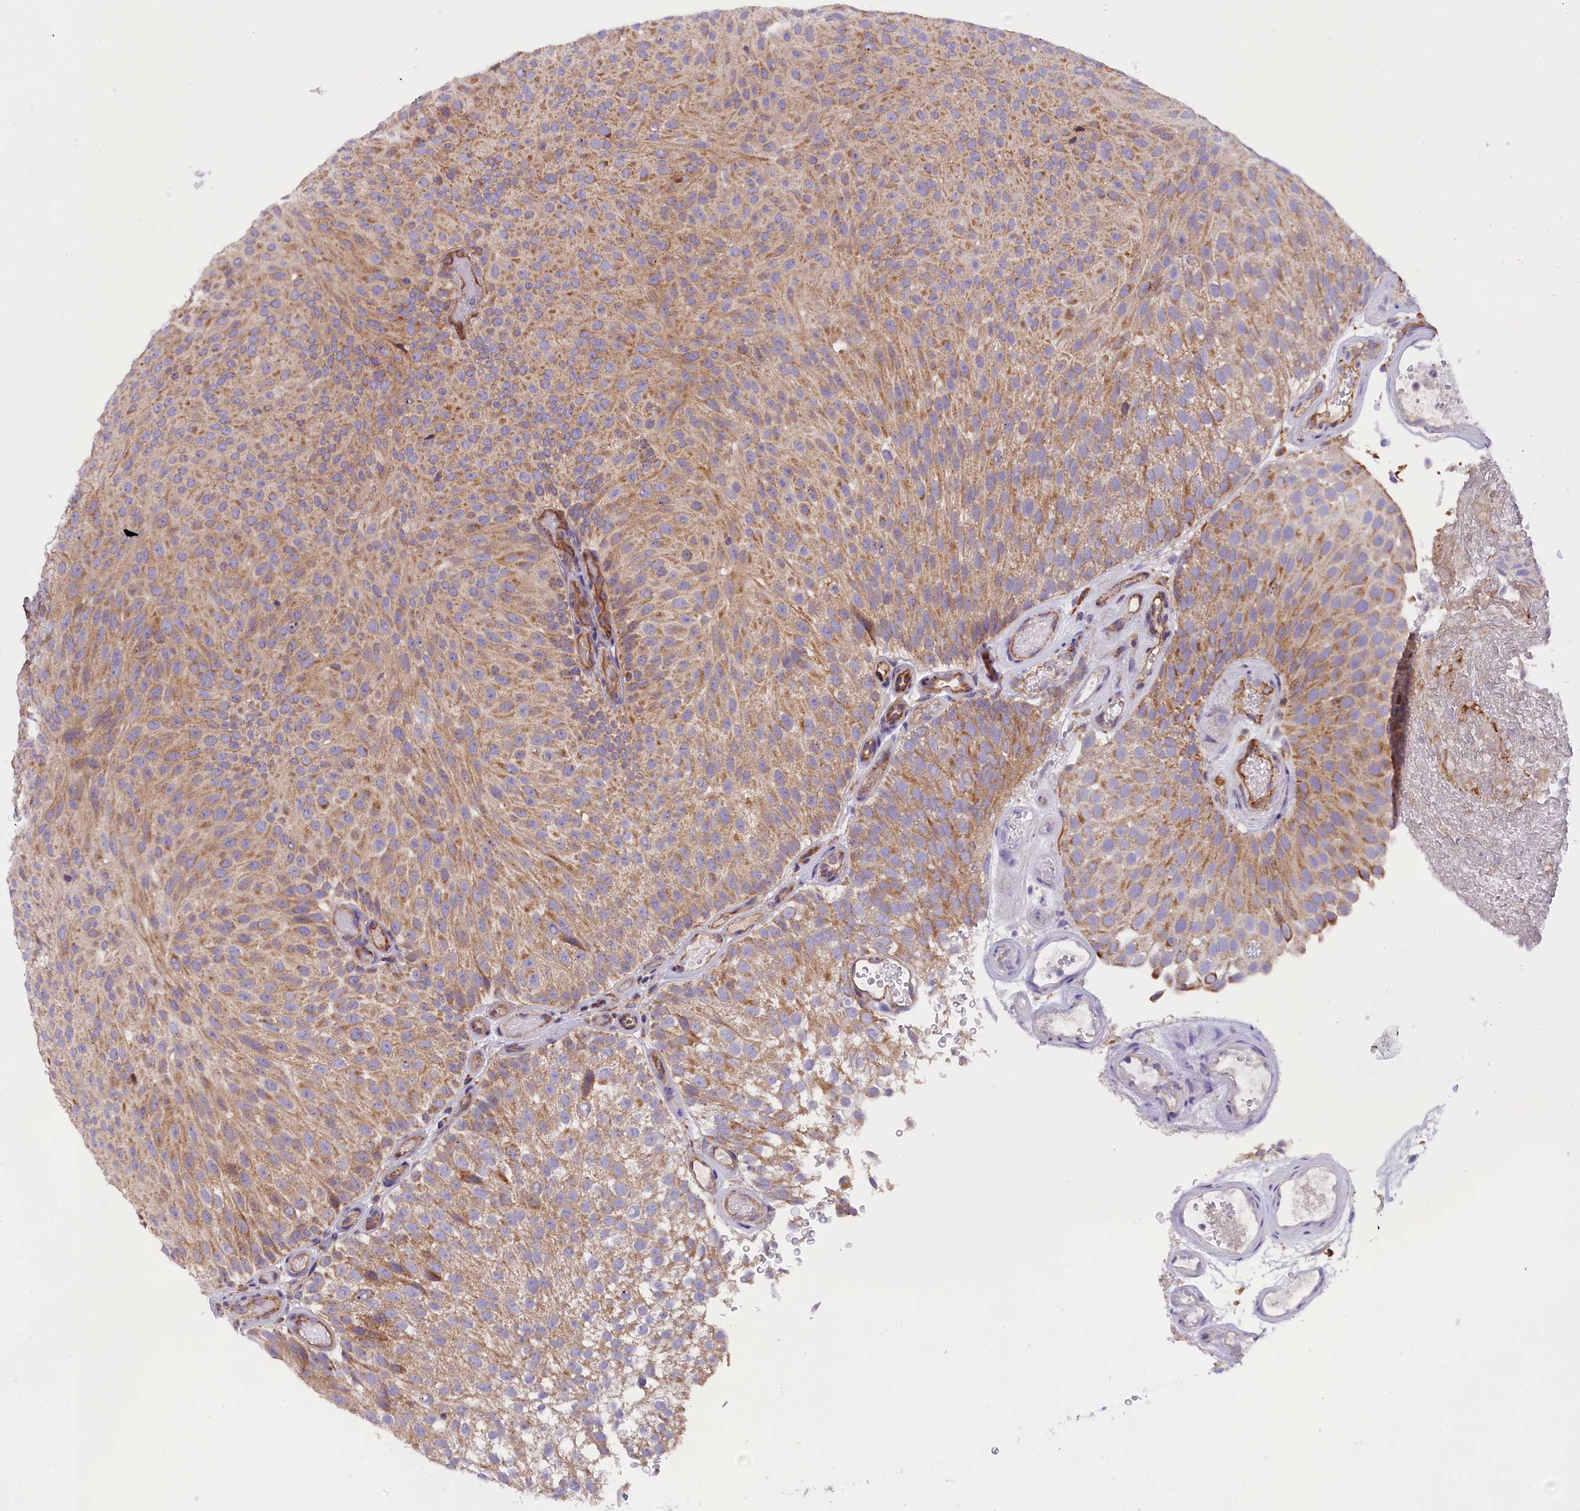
{"staining": {"intensity": "moderate", "quantity": ">75%", "location": "cytoplasmic/membranous"}, "tissue": "urothelial cancer", "cell_type": "Tumor cells", "image_type": "cancer", "snomed": [{"axis": "morphology", "description": "Urothelial carcinoma, Low grade"}, {"axis": "topography", "description": "Urinary bladder"}], "caption": "Brown immunohistochemical staining in human urothelial cancer displays moderate cytoplasmic/membranous staining in approximately >75% of tumor cells. (Brightfield microscopy of DAB IHC at high magnification).", "gene": "DNAJB9", "patient": {"sex": "male", "age": 78}}